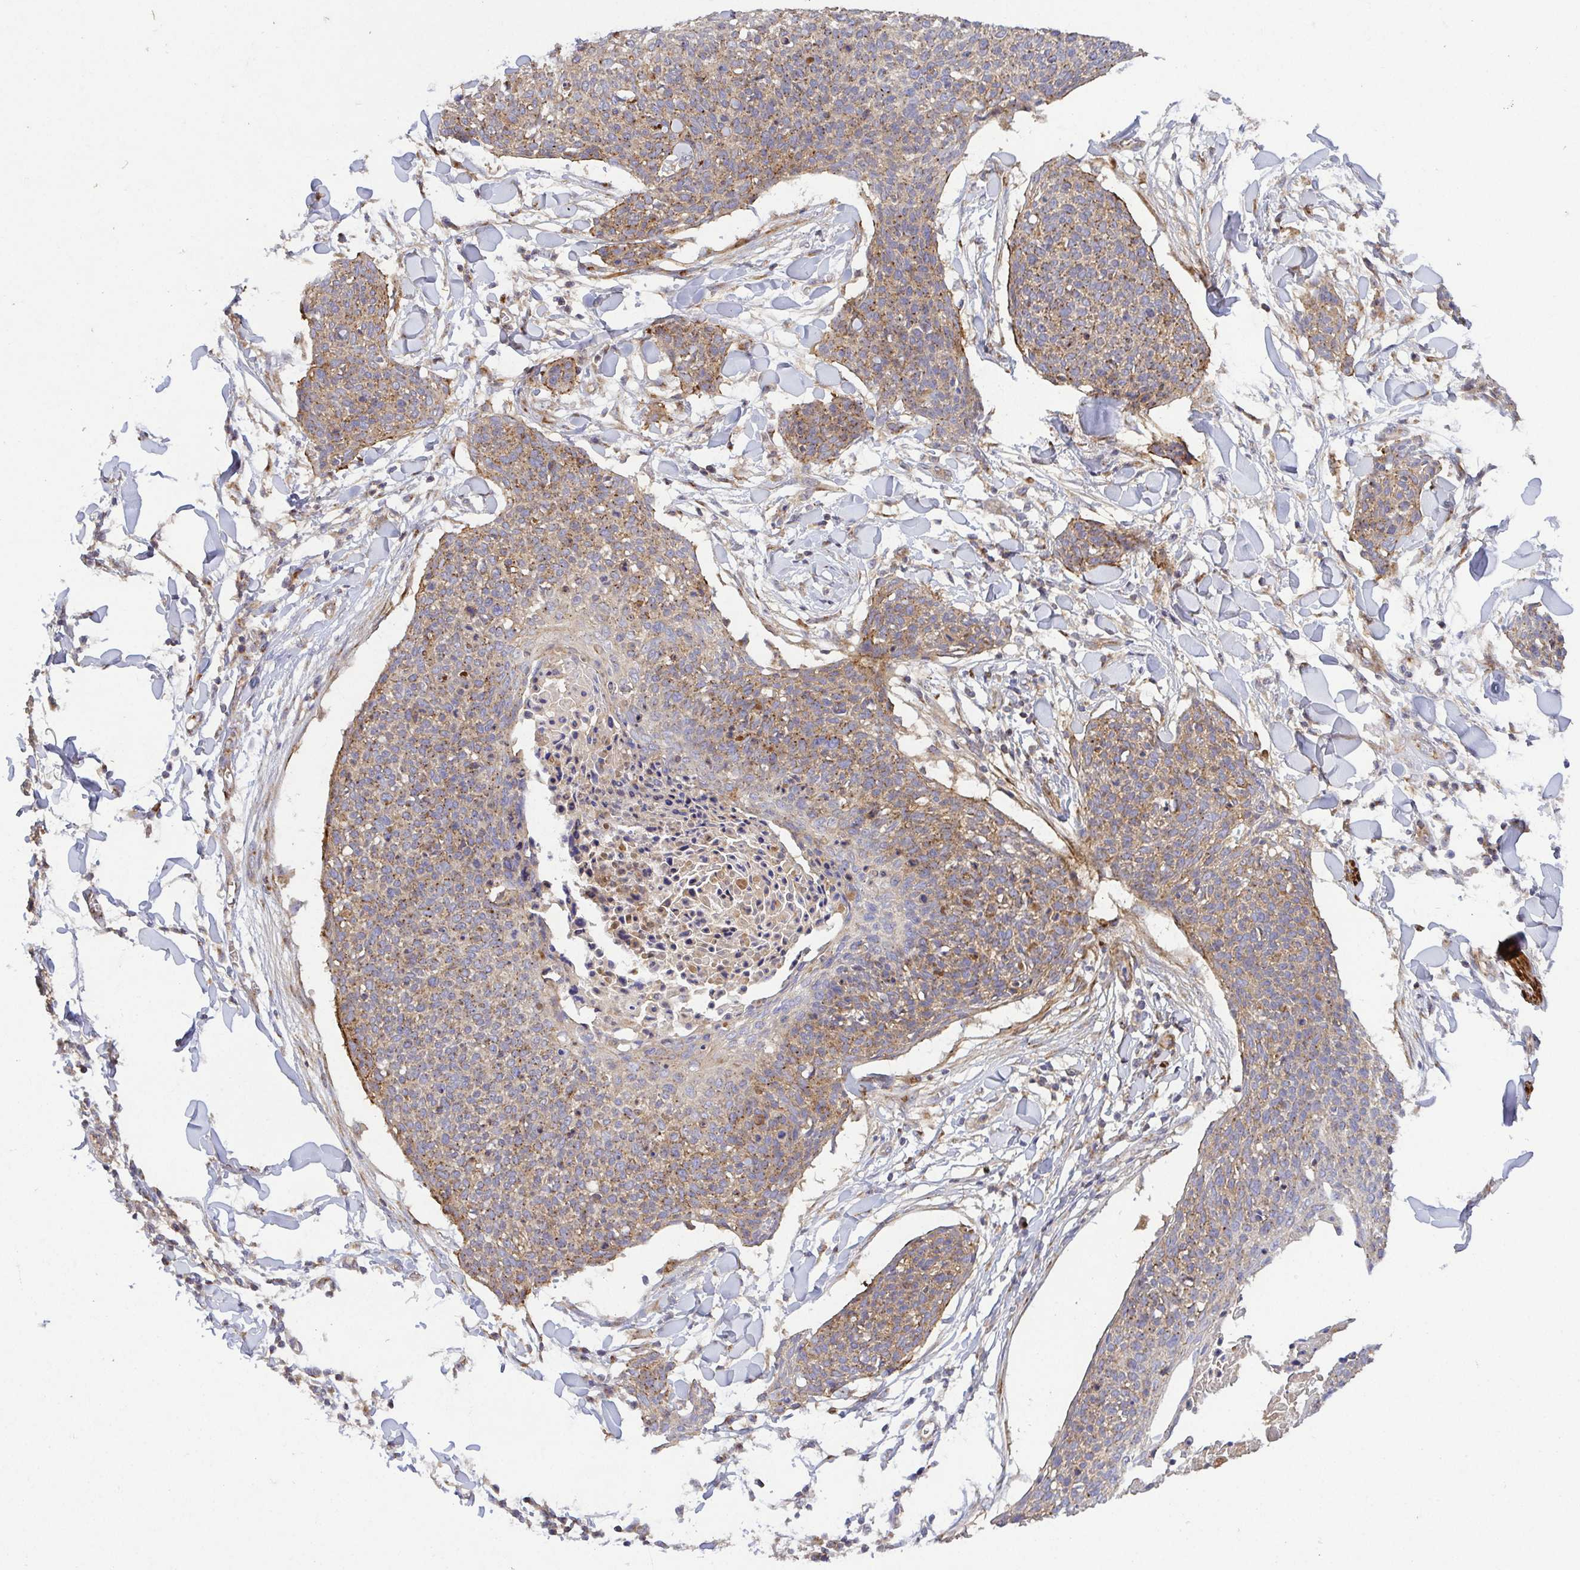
{"staining": {"intensity": "moderate", "quantity": "25%-75%", "location": "cytoplasmic/membranous"}, "tissue": "skin cancer", "cell_type": "Tumor cells", "image_type": "cancer", "snomed": [{"axis": "morphology", "description": "Squamous cell carcinoma, NOS"}, {"axis": "topography", "description": "Skin"}, {"axis": "topography", "description": "Vulva"}], "caption": "Brown immunohistochemical staining in skin cancer demonstrates moderate cytoplasmic/membranous staining in approximately 25%-75% of tumor cells.", "gene": "TM9SF4", "patient": {"sex": "female", "age": 75}}